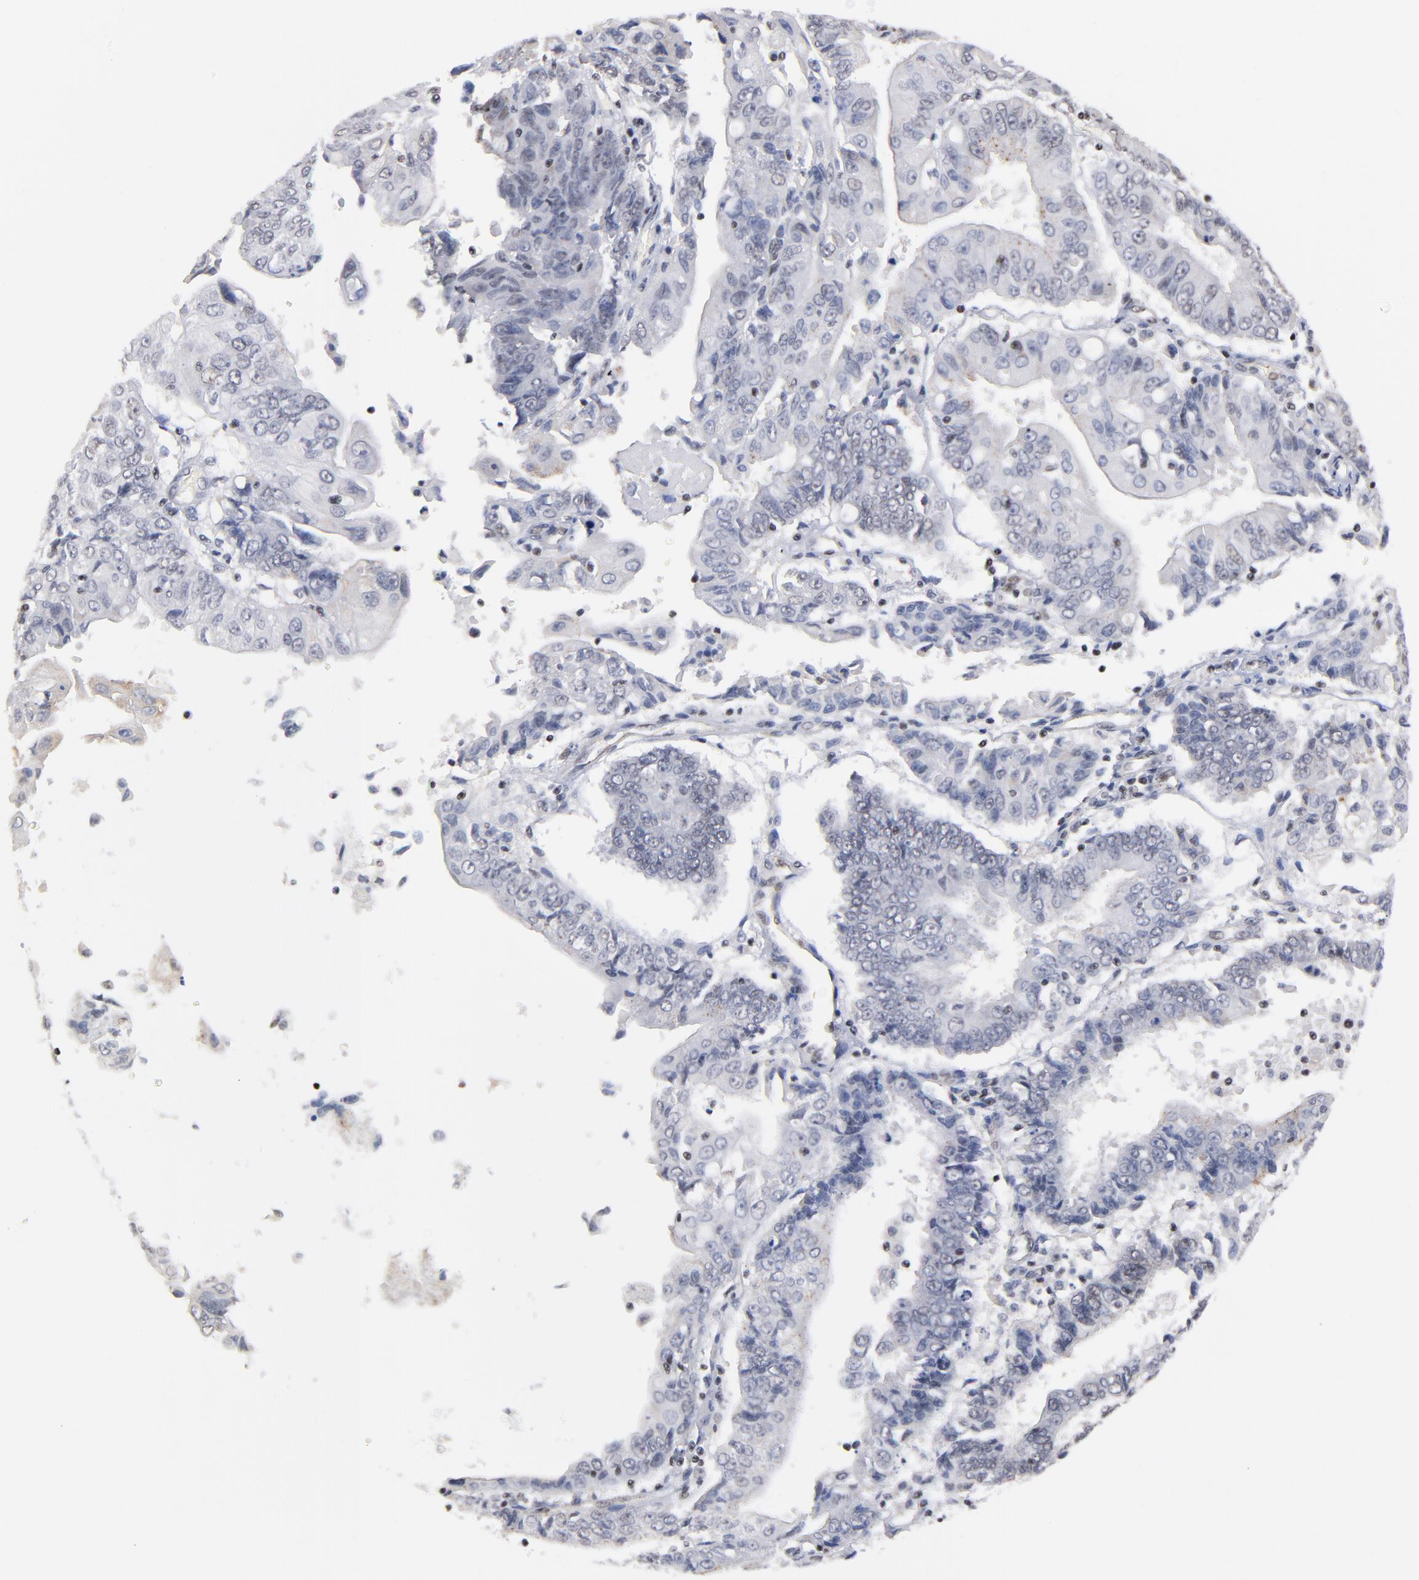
{"staining": {"intensity": "negative", "quantity": "none", "location": "none"}, "tissue": "endometrial cancer", "cell_type": "Tumor cells", "image_type": "cancer", "snomed": [{"axis": "morphology", "description": "Adenocarcinoma, NOS"}, {"axis": "topography", "description": "Endometrium"}], "caption": "High power microscopy histopathology image of an immunohistochemistry histopathology image of endometrial cancer (adenocarcinoma), revealing no significant expression in tumor cells.", "gene": "GABPA", "patient": {"sex": "female", "age": 75}}